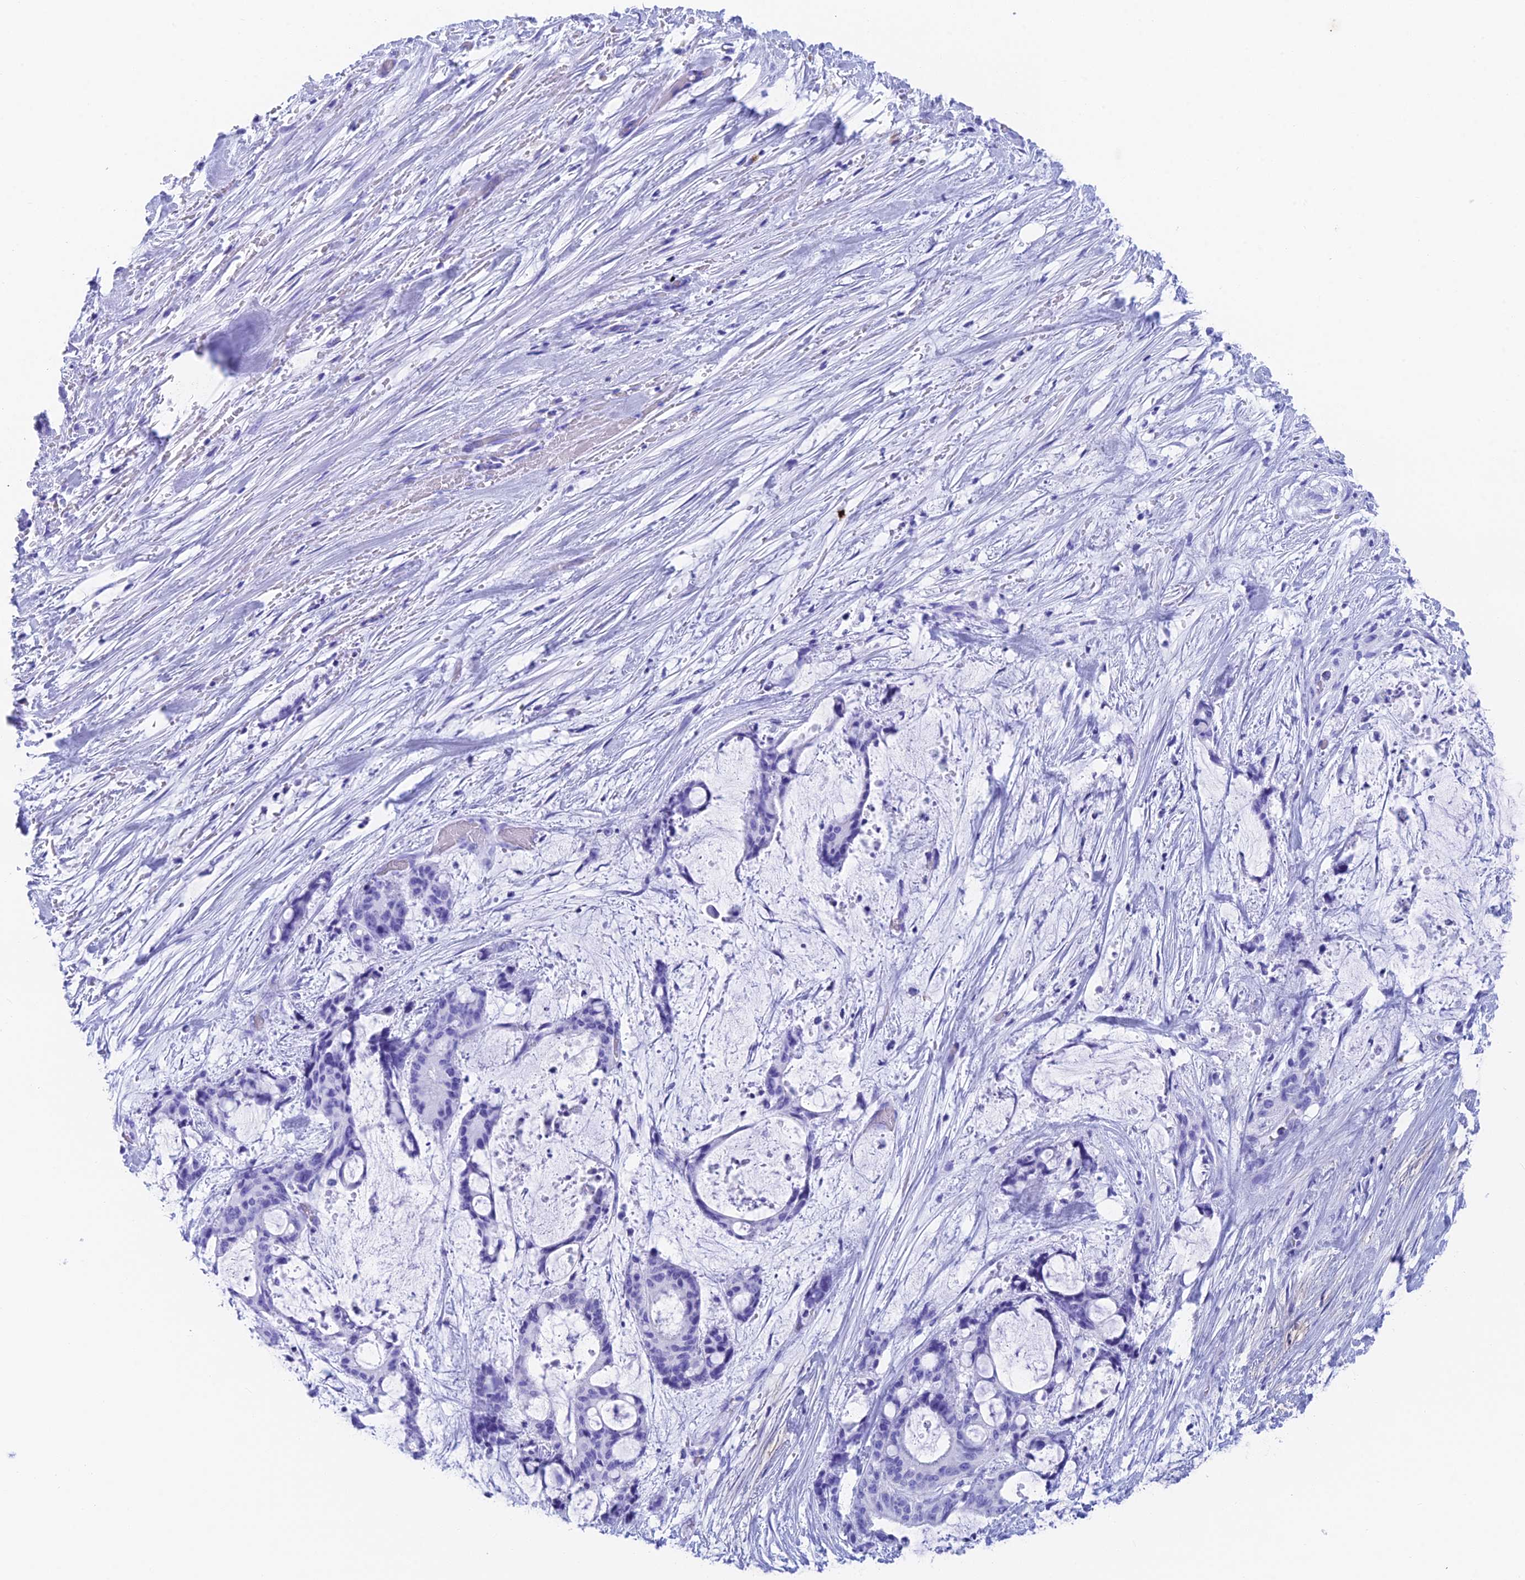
{"staining": {"intensity": "negative", "quantity": "none", "location": "none"}, "tissue": "liver cancer", "cell_type": "Tumor cells", "image_type": "cancer", "snomed": [{"axis": "morphology", "description": "Normal tissue, NOS"}, {"axis": "morphology", "description": "Cholangiocarcinoma"}, {"axis": "topography", "description": "Liver"}, {"axis": "topography", "description": "Peripheral nerve tissue"}], "caption": "A high-resolution micrograph shows immunohistochemistry staining of liver cholangiocarcinoma, which shows no significant staining in tumor cells.", "gene": "ADAMTS13", "patient": {"sex": "female", "age": 73}}